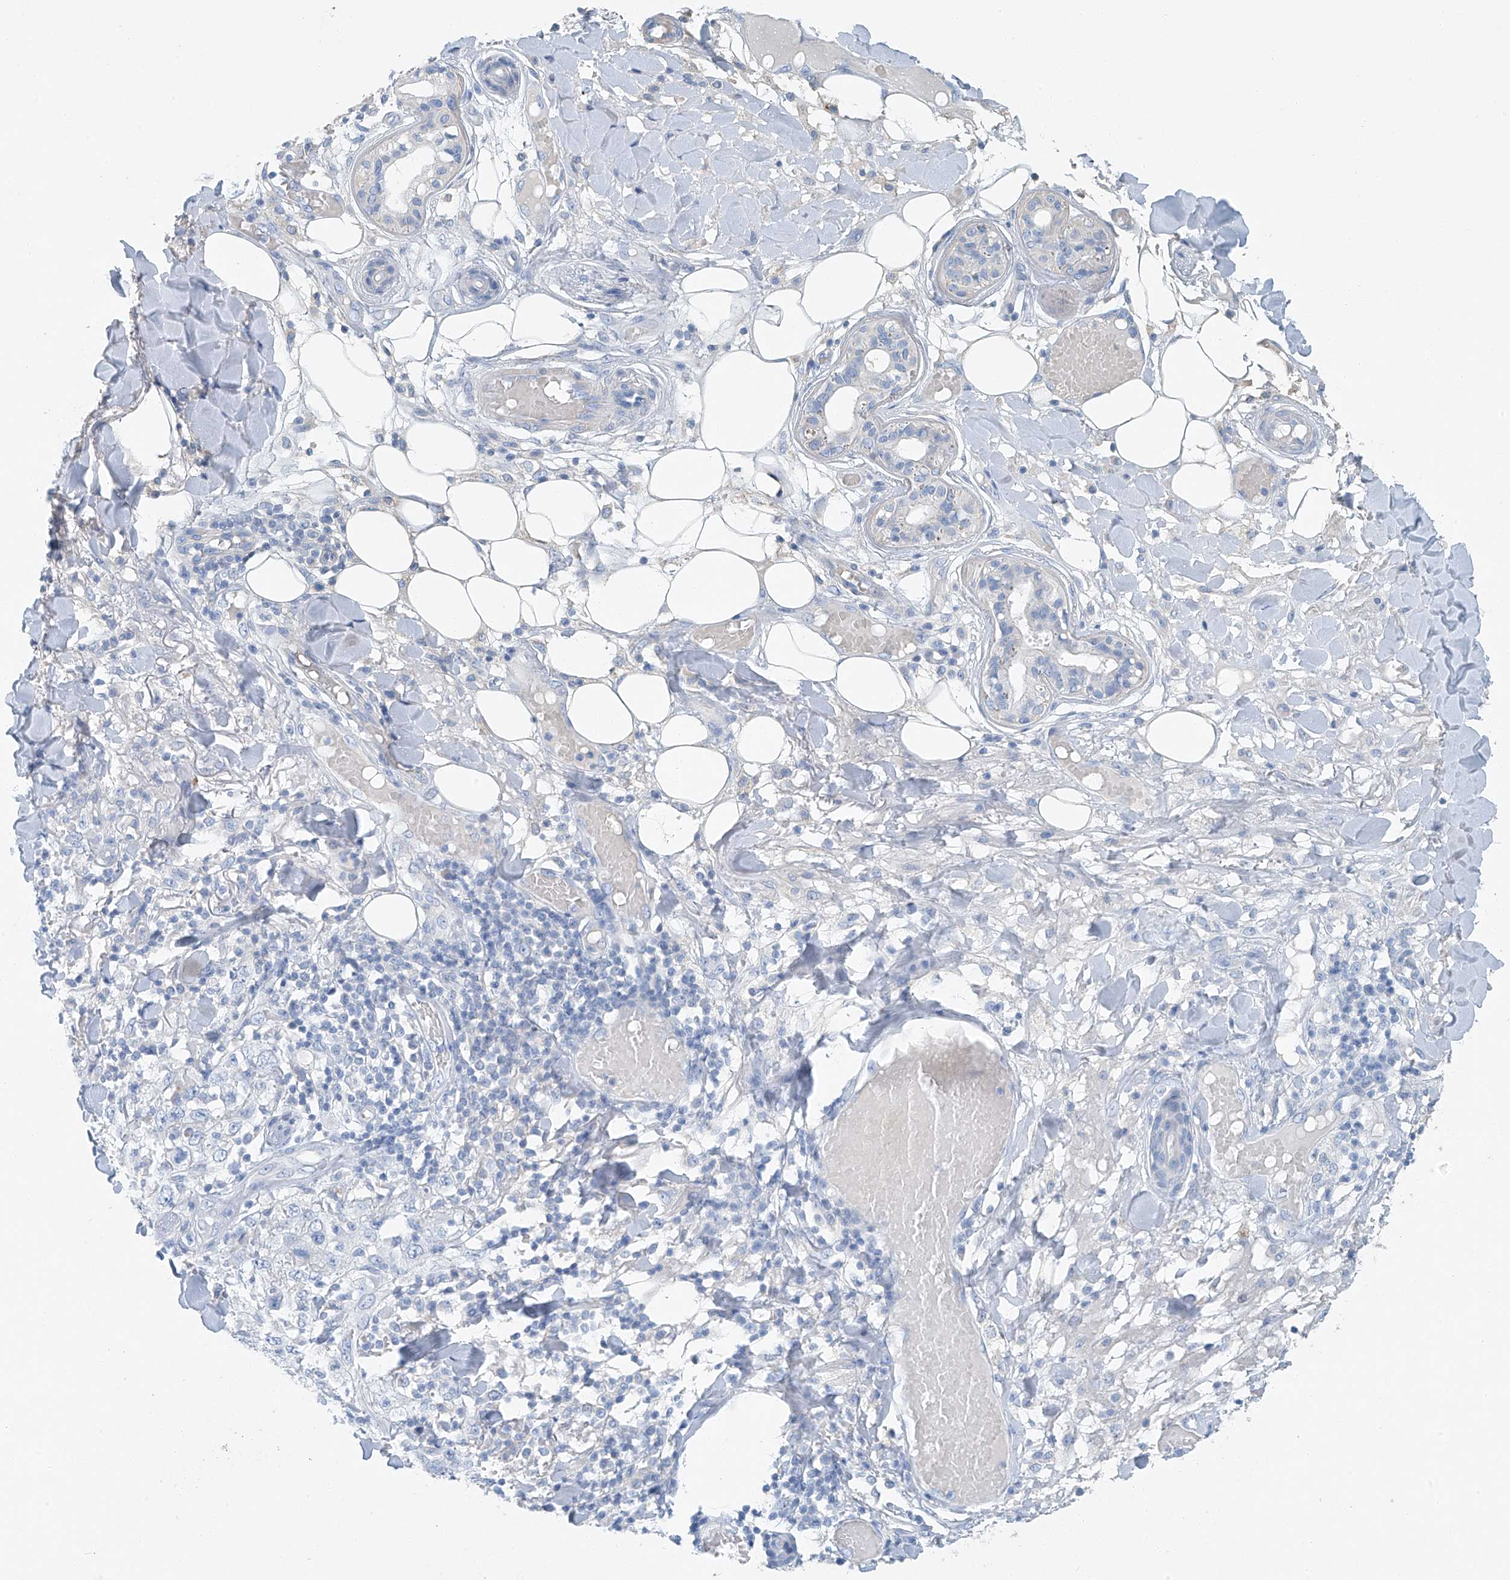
{"staining": {"intensity": "negative", "quantity": "none", "location": "none"}, "tissue": "skin cancer", "cell_type": "Tumor cells", "image_type": "cancer", "snomed": [{"axis": "morphology", "description": "Squamous cell carcinoma, NOS"}, {"axis": "topography", "description": "Skin"}], "caption": "Histopathology image shows no significant protein staining in tumor cells of skin cancer (squamous cell carcinoma).", "gene": "C1orf87", "patient": {"sex": "female", "age": 88}}